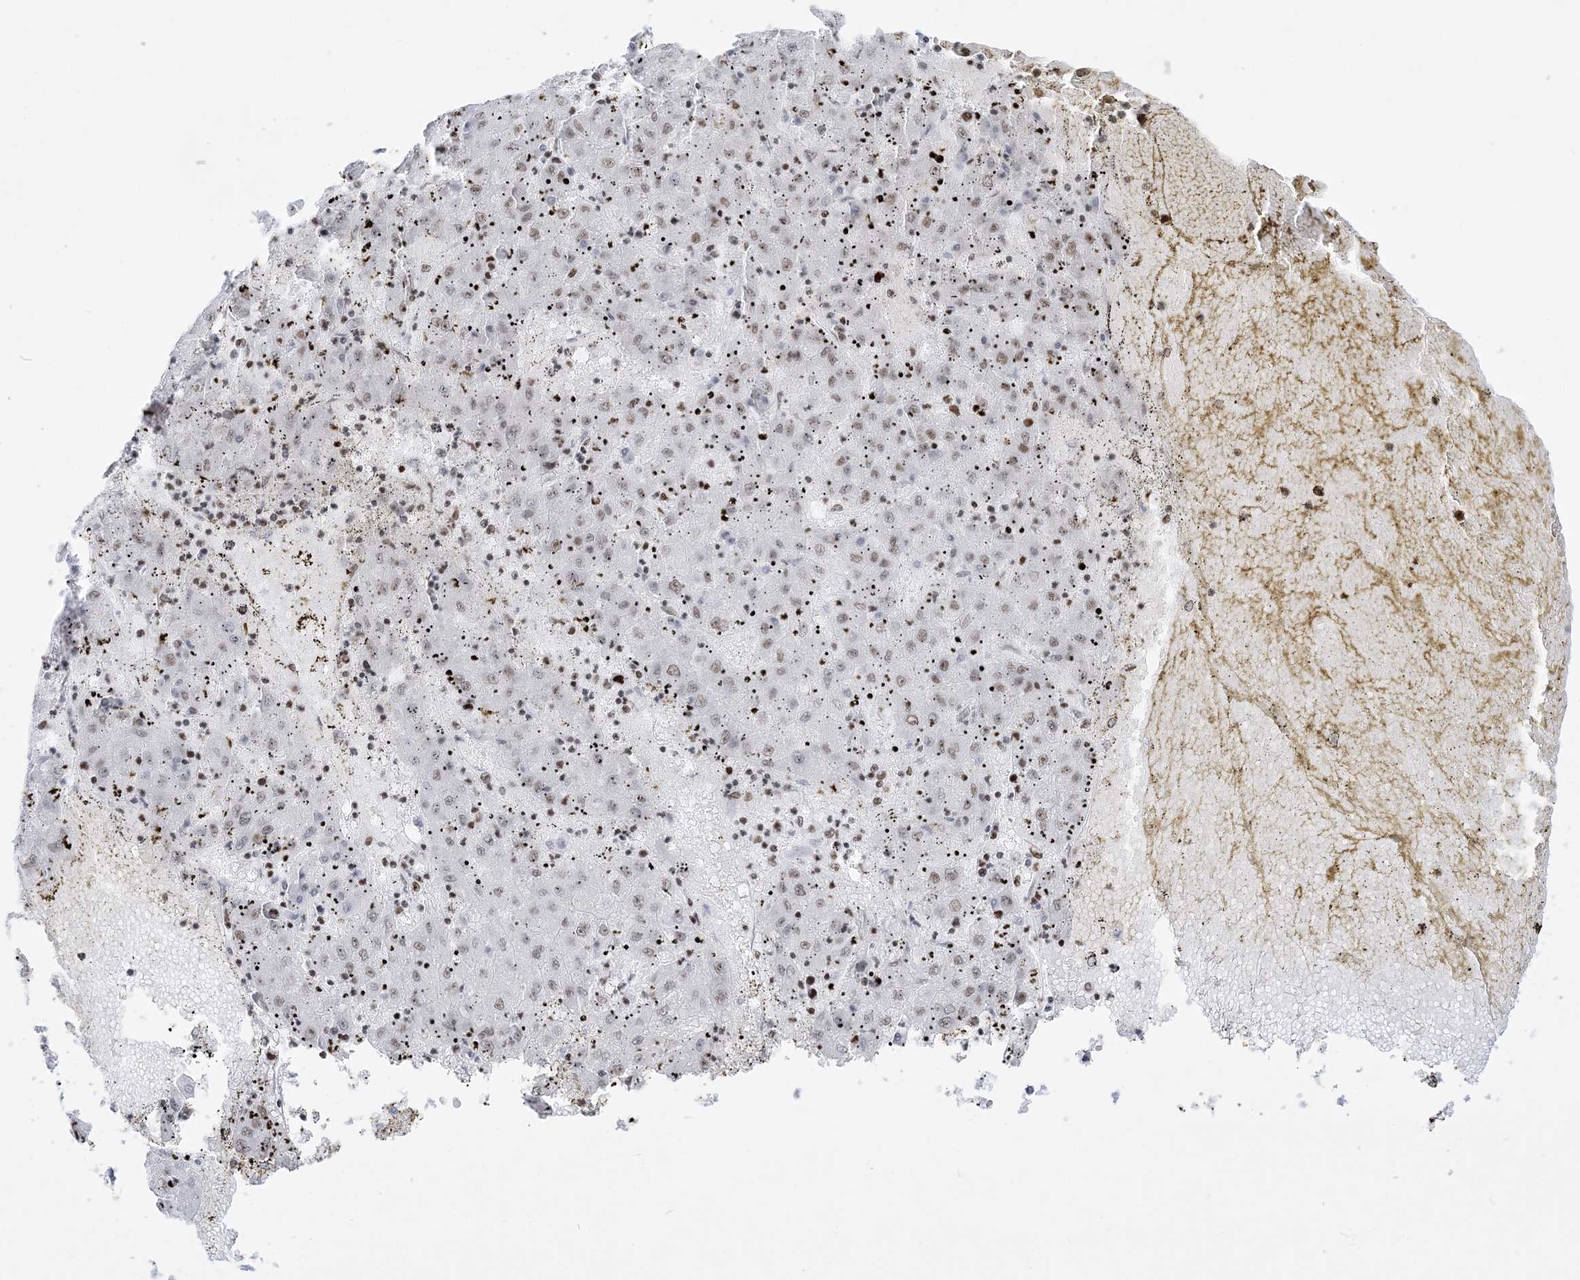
{"staining": {"intensity": "moderate", "quantity": ">75%", "location": "nuclear"}, "tissue": "liver cancer", "cell_type": "Tumor cells", "image_type": "cancer", "snomed": [{"axis": "morphology", "description": "Carcinoma, Hepatocellular, NOS"}, {"axis": "topography", "description": "Liver"}], "caption": "Immunohistochemical staining of human liver hepatocellular carcinoma demonstrates moderate nuclear protein positivity in about >75% of tumor cells.", "gene": "DDX21", "patient": {"sex": "male", "age": 72}}